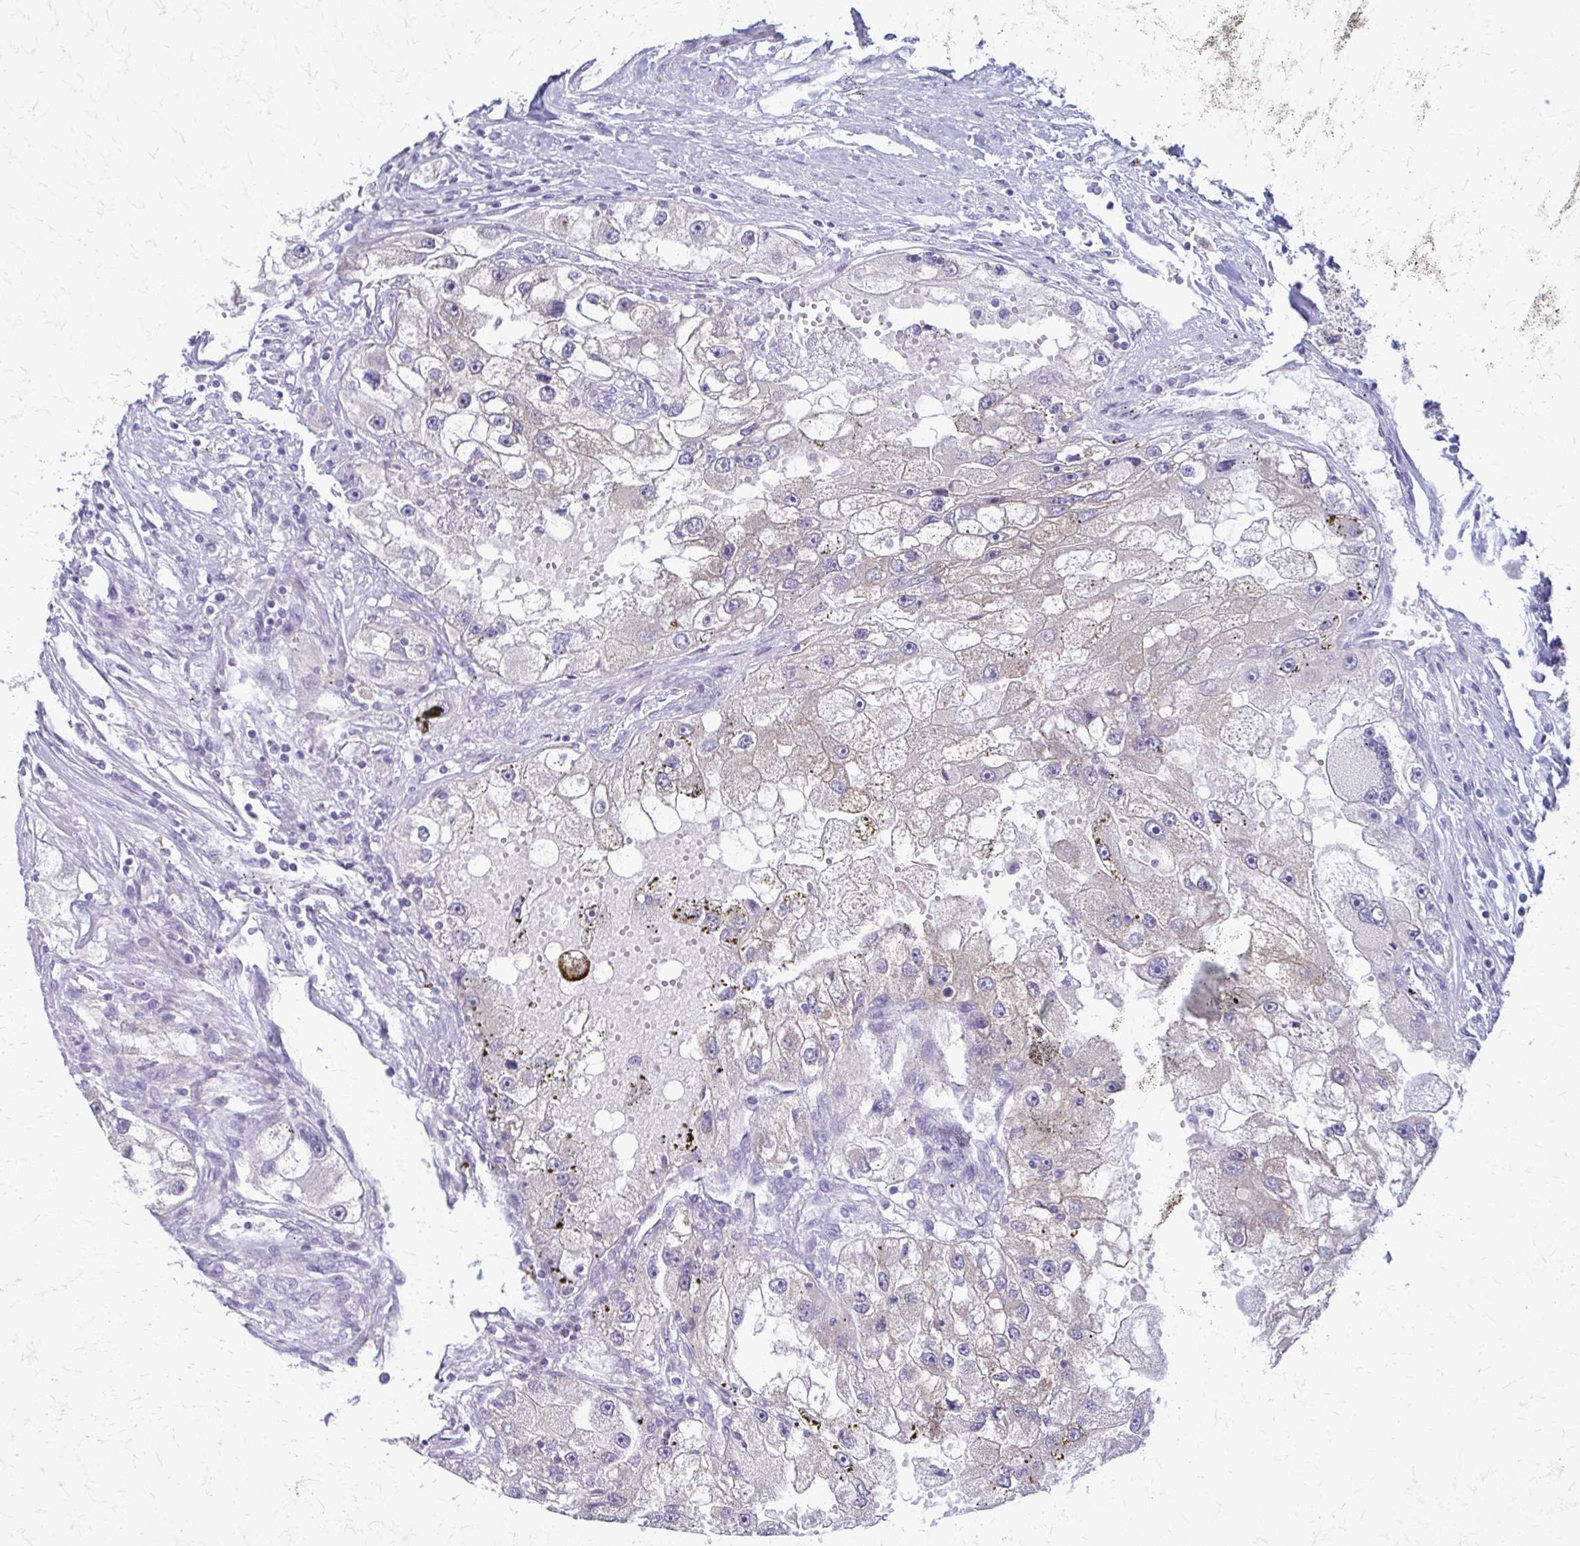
{"staining": {"intensity": "negative", "quantity": "none", "location": "none"}, "tissue": "renal cancer", "cell_type": "Tumor cells", "image_type": "cancer", "snomed": [{"axis": "morphology", "description": "Adenocarcinoma, NOS"}, {"axis": "topography", "description": "Kidney"}], "caption": "Immunohistochemistry of human renal cancer (adenocarcinoma) demonstrates no staining in tumor cells.", "gene": "PIK3AP1", "patient": {"sex": "male", "age": 63}}